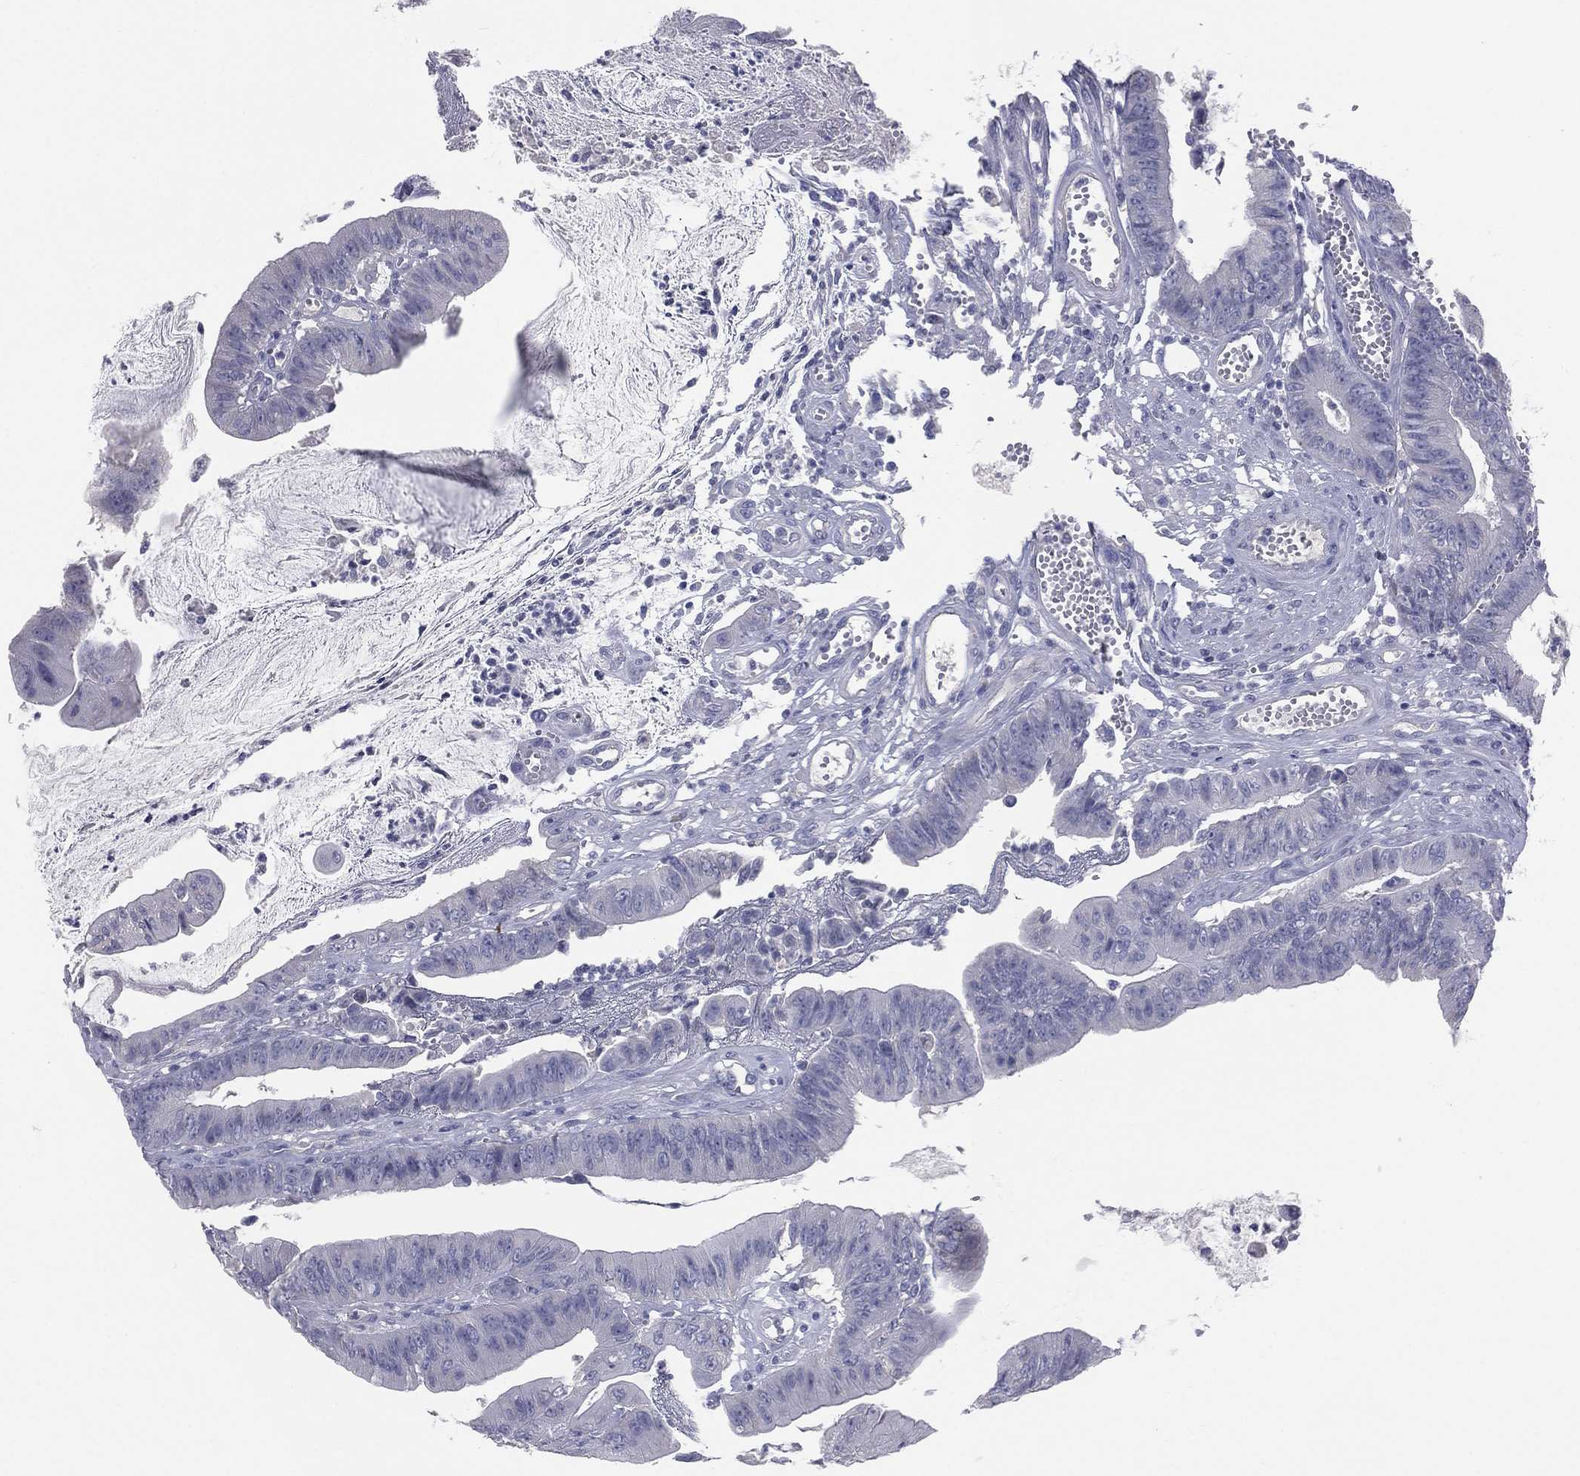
{"staining": {"intensity": "negative", "quantity": "none", "location": "none"}, "tissue": "colorectal cancer", "cell_type": "Tumor cells", "image_type": "cancer", "snomed": [{"axis": "morphology", "description": "Adenocarcinoma, NOS"}, {"axis": "topography", "description": "Colon"}], "caption": "Tumor cells show no significant protein expression in colorectal cancer (adenocarcinoma).", "gene": "STK31", "patient": {"sex": "female", "age": 69}}